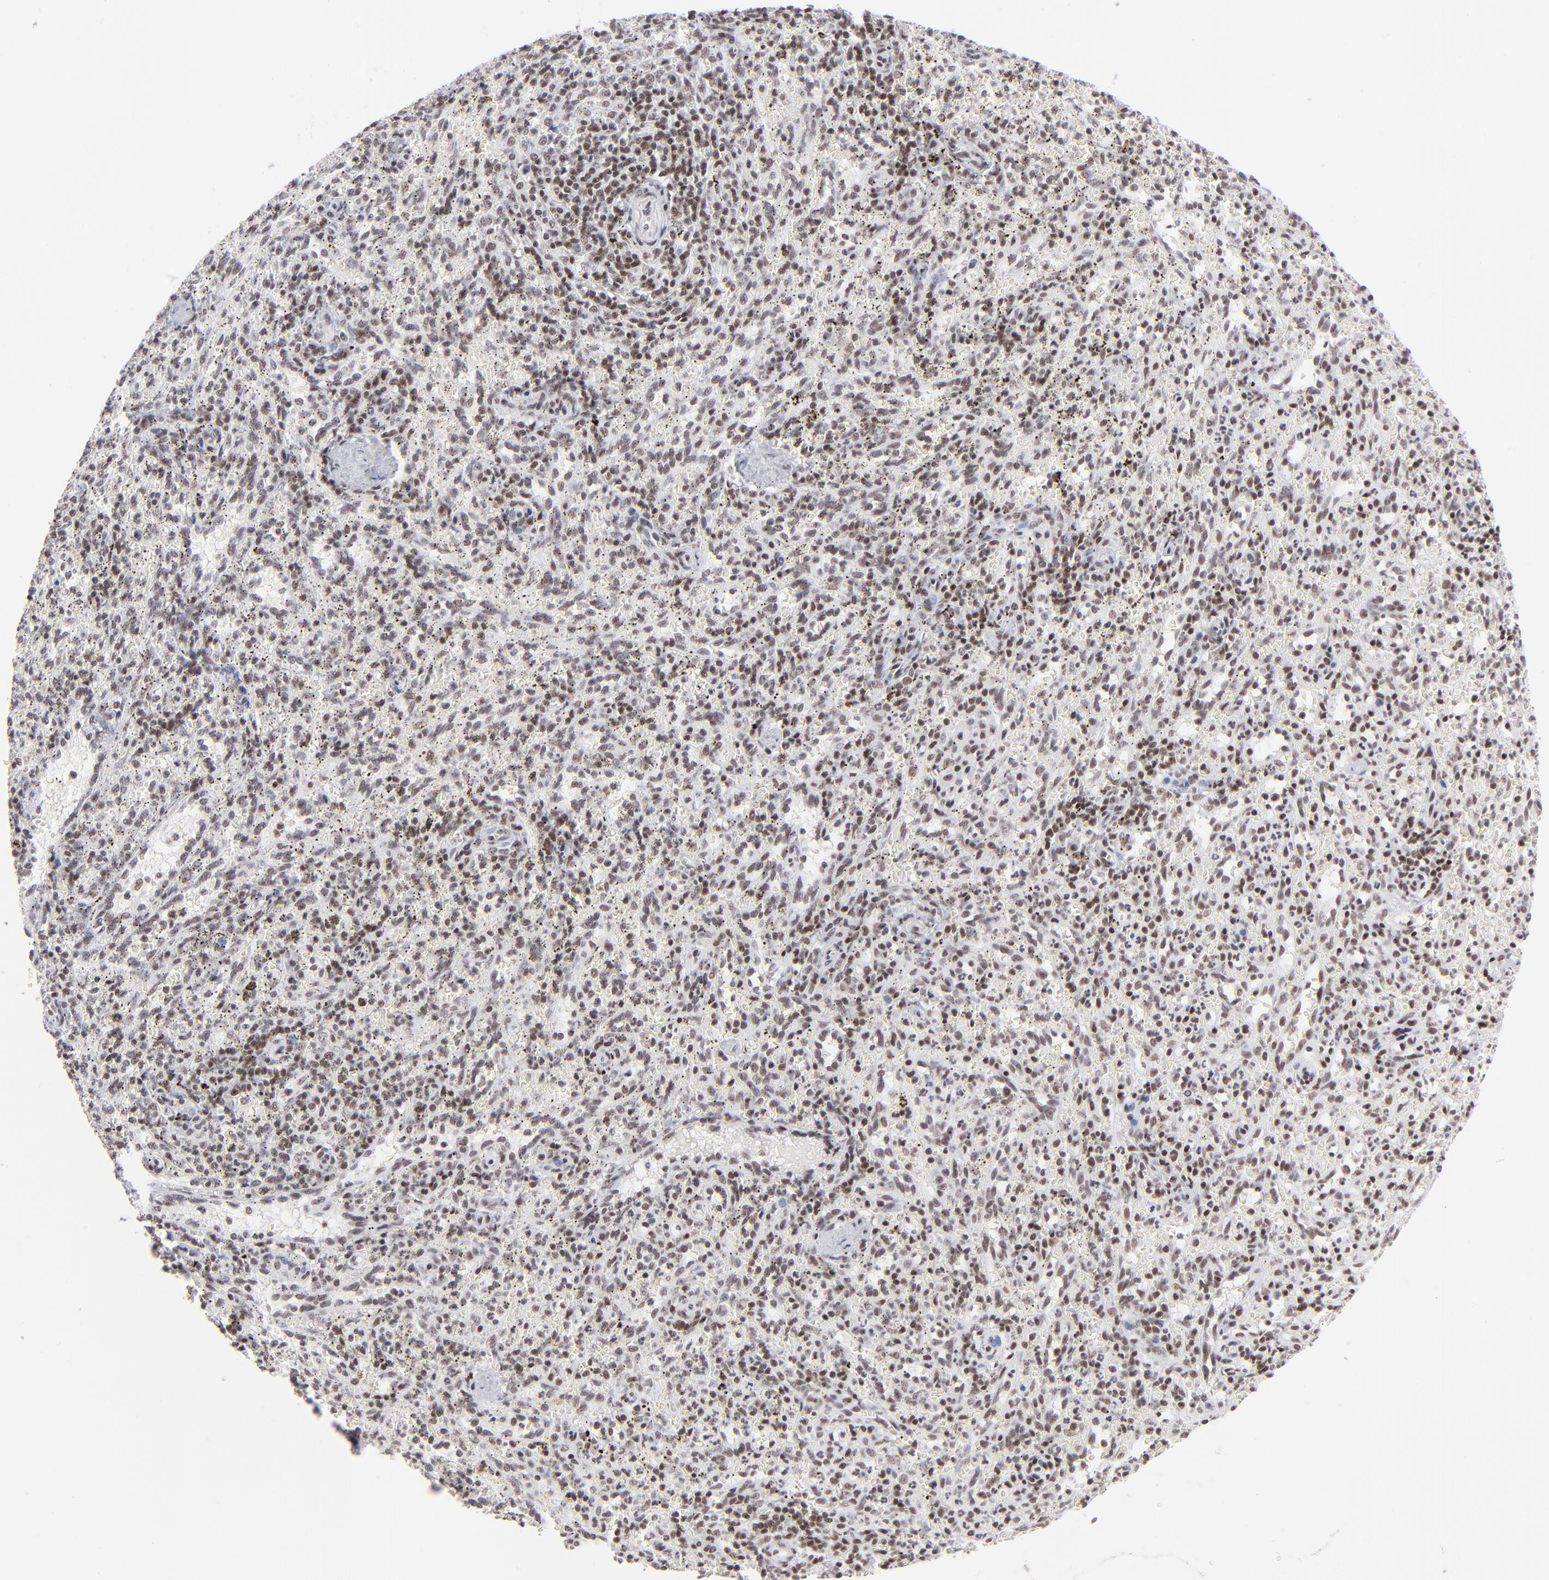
{"staining": {"intensity": "weak", "quantity": "25%-75%", "location": "nuclear"}, "tissue": "spleen", "cell_type": "Cells in red pulp", "image_type": "normal", "snomed": [{"axis": "morphology", "description": "Normal tissue, NOS"}, {"axis": "topography", "description": "Spleen"}], "caption": "Cells in red pulp show weak nuclear expression in approximately 25%-75% of cells in unremarkable spleen. (DAB IHC, brown staining for protein, blue staining for nuclei).", "gene": "ZNF143", "patient": {"sex": "female", "age": 10}}